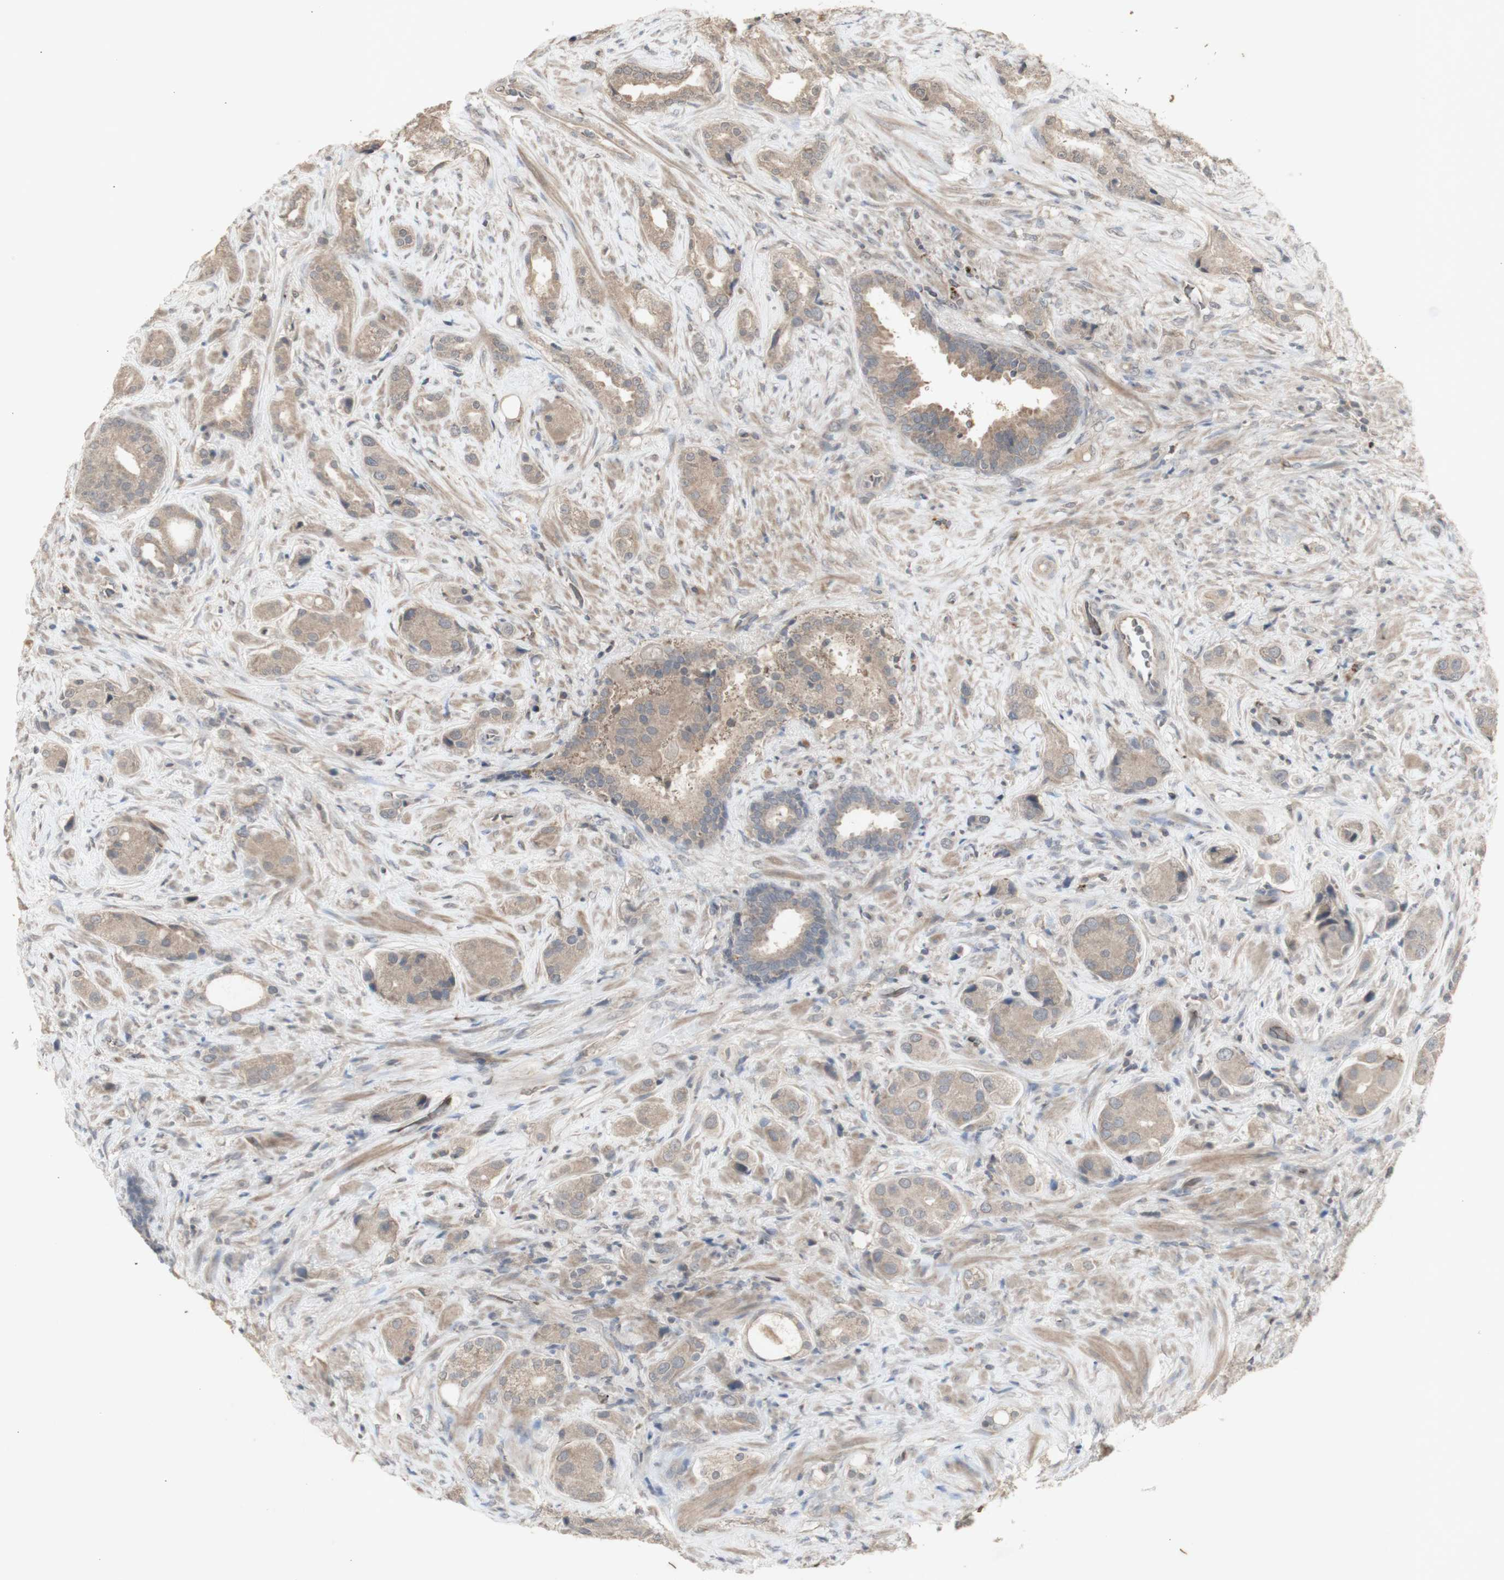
{"staining": {"intensity": "moderate", "quantity": ">75%", "location": "cytoplasmic/membranous"}, "tissue": "prostate cancer", "cell_type": "Tumor cells", "image_type": "cancer", "snomed": [{"axis": "morphology", "description": "Adenocarcinoma, High grade"}, {"axis": "topography", "description": "Prostate"}], "caption": "An IHC image of neoplastic tissue is shown. Protein staining in brown shows moderate cytoplasmic/membranous positivity in prostate cancer (high-grade adenocarcinoma) within tumor cells.", "gene": "INS", "patient": {"sex": "male", "age": 71}}